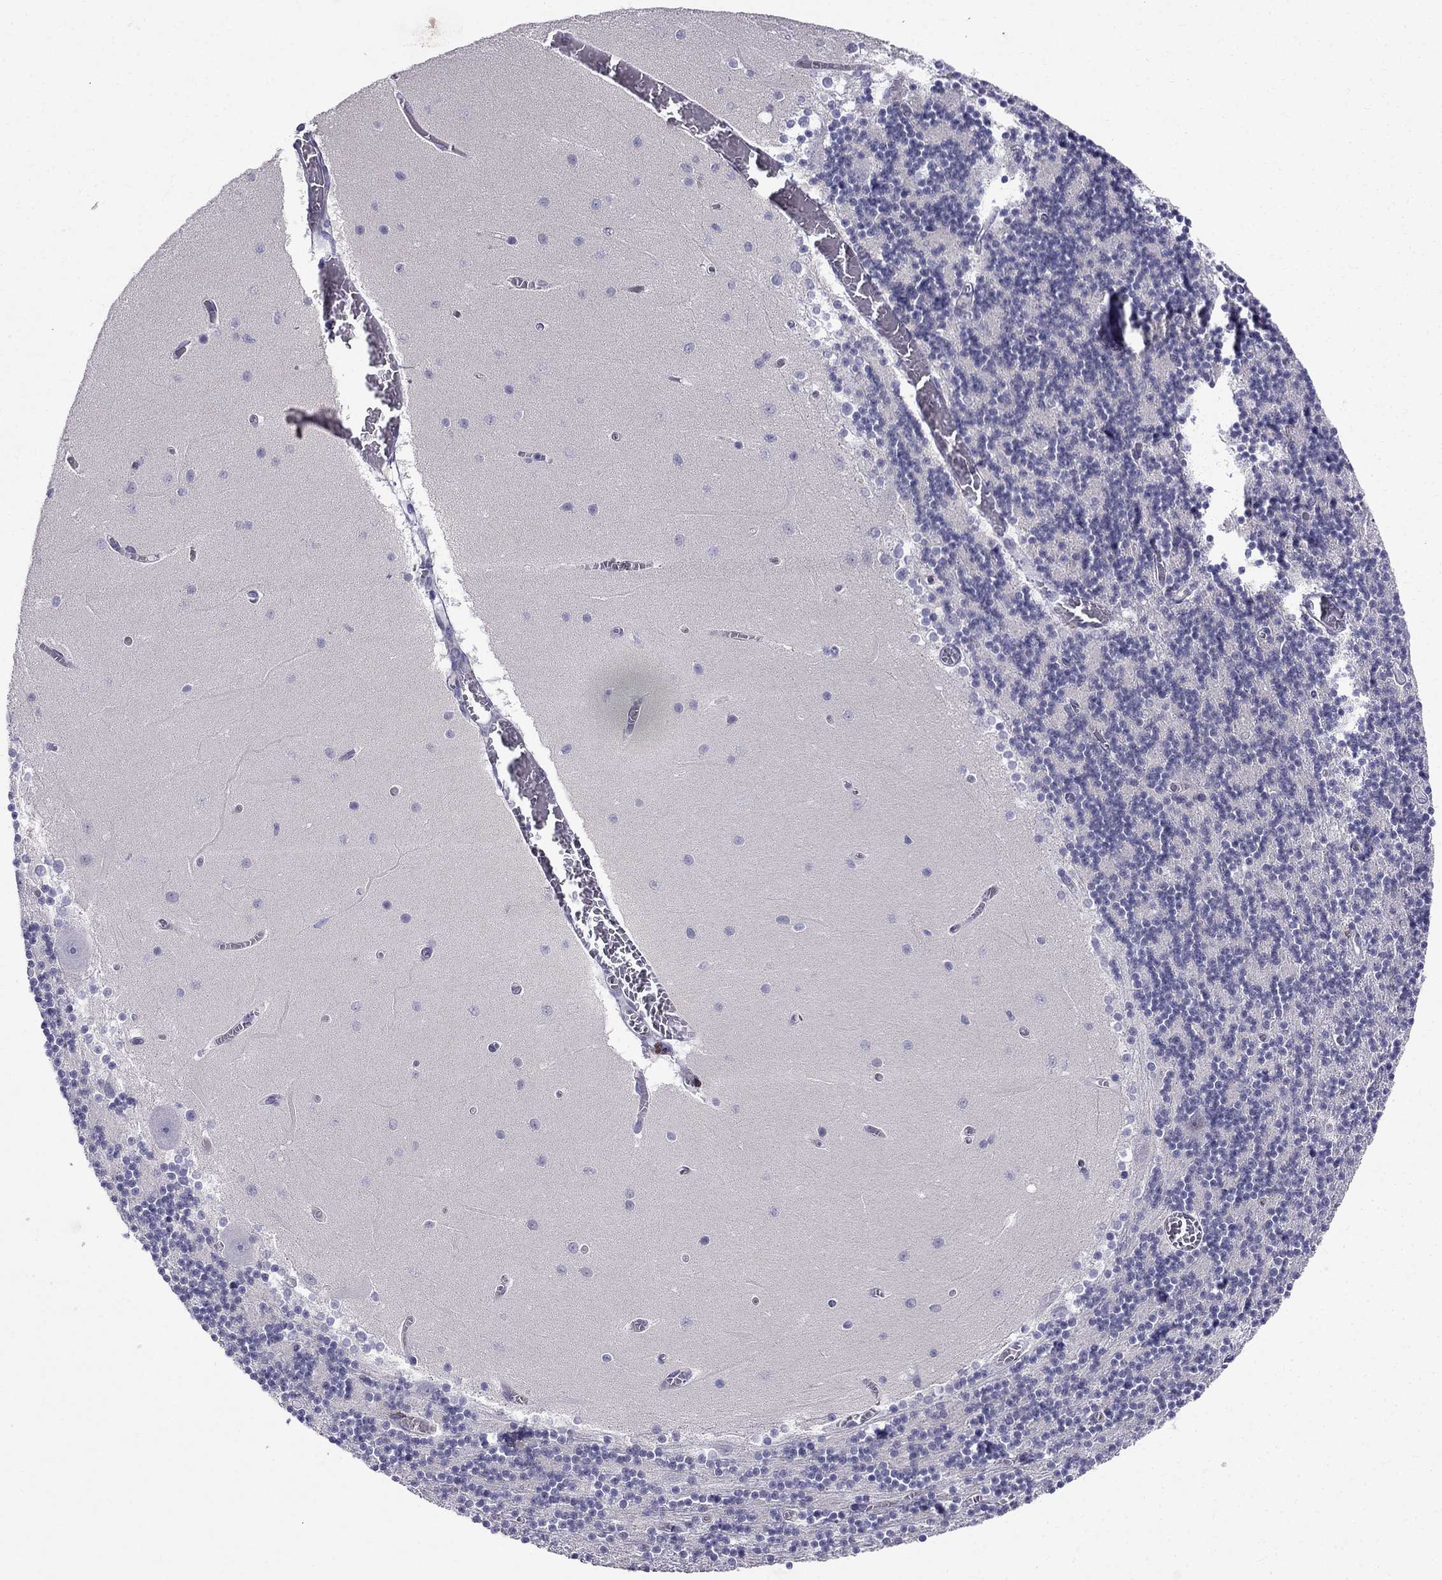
{"staining": {"intensity": "negative", "quantity": "none", "location": "none"}, "tissue": "cerebellum", "cell_type": "Cells in granular layer", "image_type": "normal", "snomed": [{"axis": "morphology", "description": "Normal tissue, NOS"}, {"axis": "topography", "description": "Cerebellum"}], "caption": "Immunohistochemistry (IHC) micrograph of benign cerebellum: human cerebellum stained with DAB (3,3'-diaminobenzidine) reveals no significant protein expression in cells in granular layer. (DAB immunohistochemistry with hematoxylin counter stain).", "gene": "BAG5", "patient": {"sex": "female", "age": 28}}